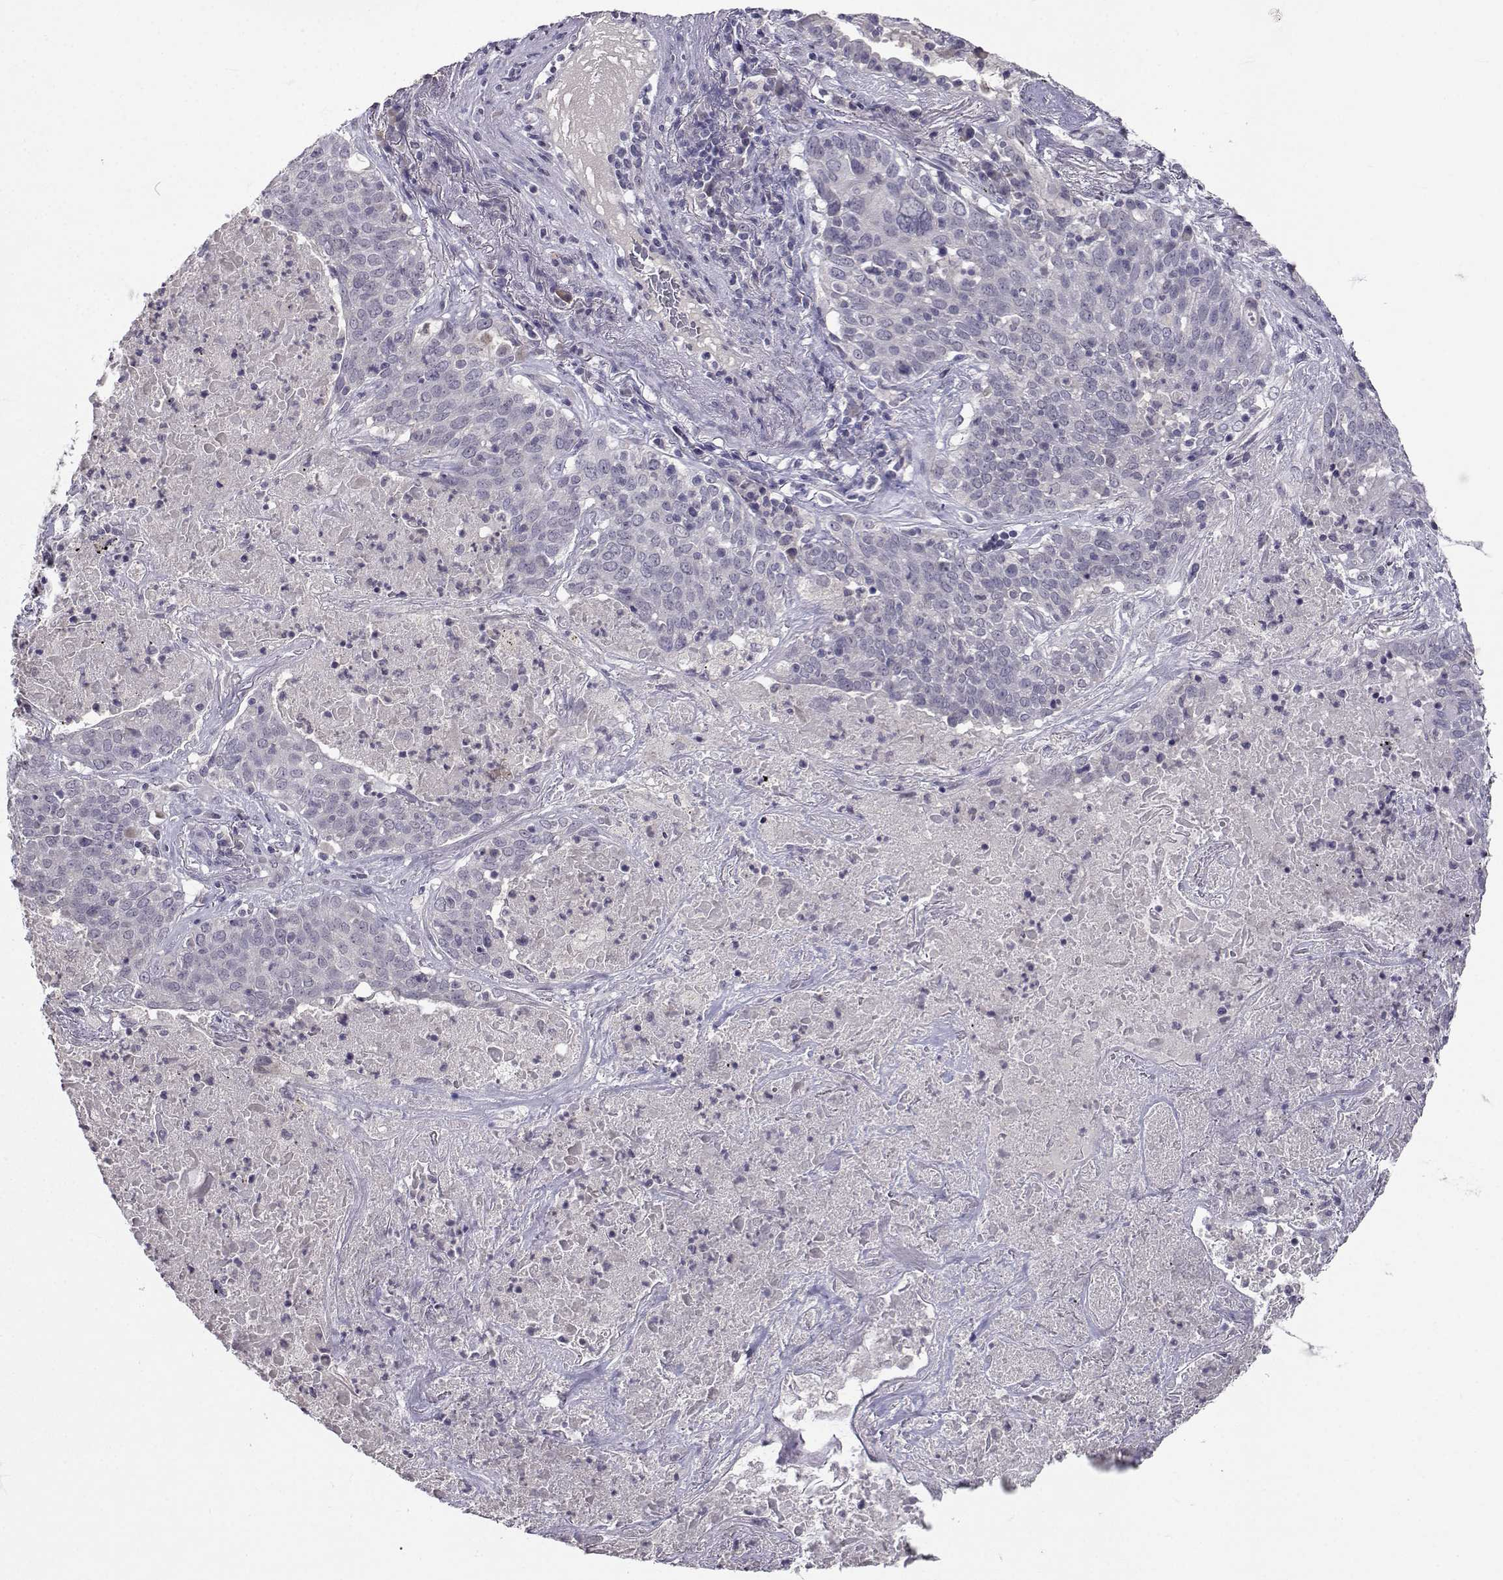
{"staining": {"intensity": "negative", "quantity": "none", "location": "none"}, "tissue": "lung cancer", "cell_type": "Tumor cells", "image_type": "cancer", "snomed": [{"axis": "morphology", "description": "Squamous cell carcinoma, NOS"}, {"axis": "topography", "description": "Lung"}], "caption": "Tumor cells are negative for brown protein staining in lung squamous cell carcinoma.", "gene": "SLC6A3", "patient": {"sex": "male", "age": 82}}